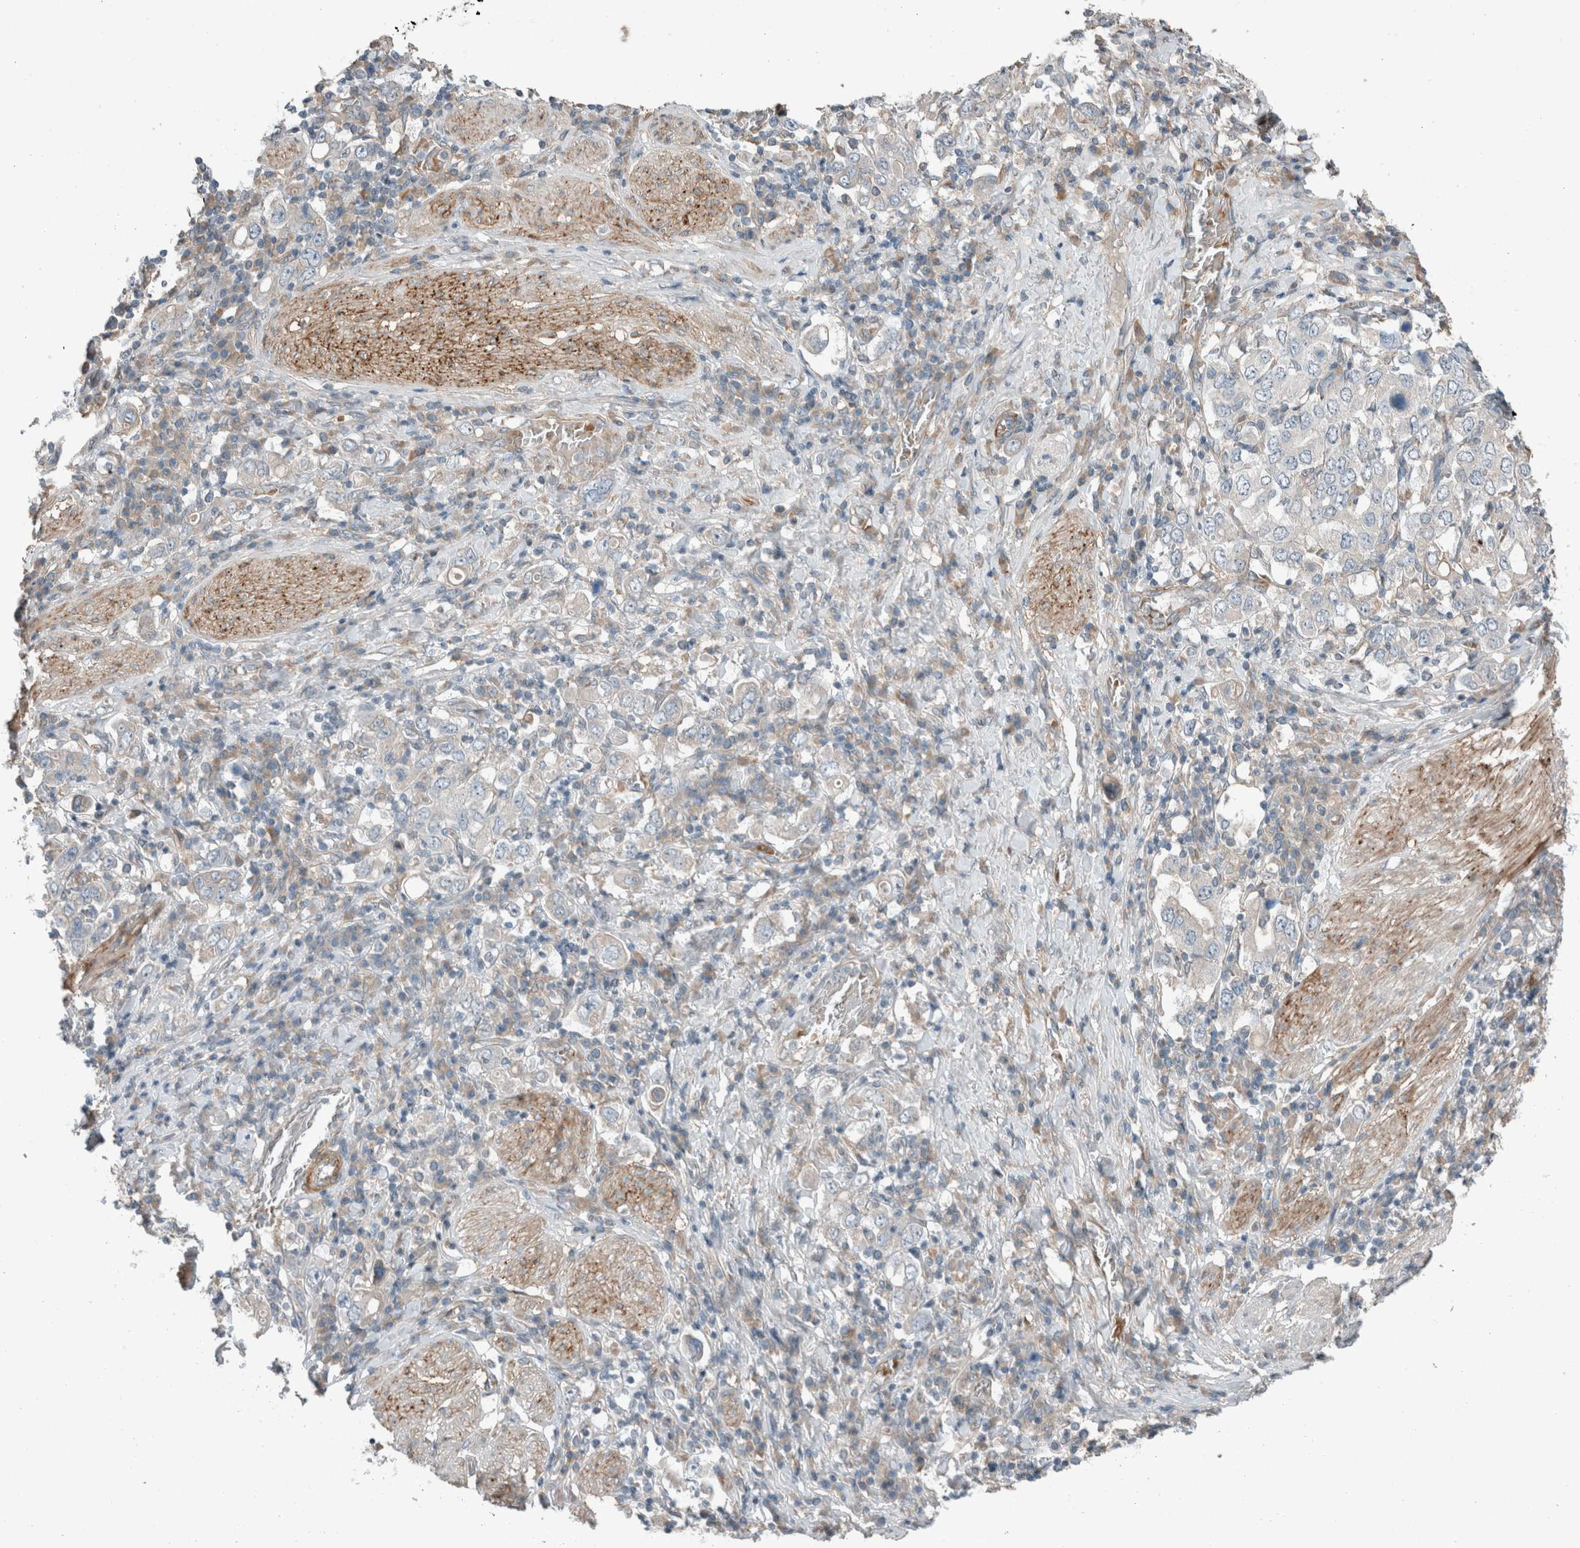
{"staining": {"intensity": "negative", "quantity": "none", "location": "none"}, "tissue": "stomach cancer", "cell_type": "Tumor cells", "image_type": "cancer", "snomed": [{"axis": "morphology", "description": "Adenocarcinoma, NOS"}, {"axis": "topography", "description": "Stomach, upper"}], "caption": "Tumor cells show no significant protein positivity in stomach cancer.", "gene": "JADE2", "patient": {"sex": "male", "age": 62}}